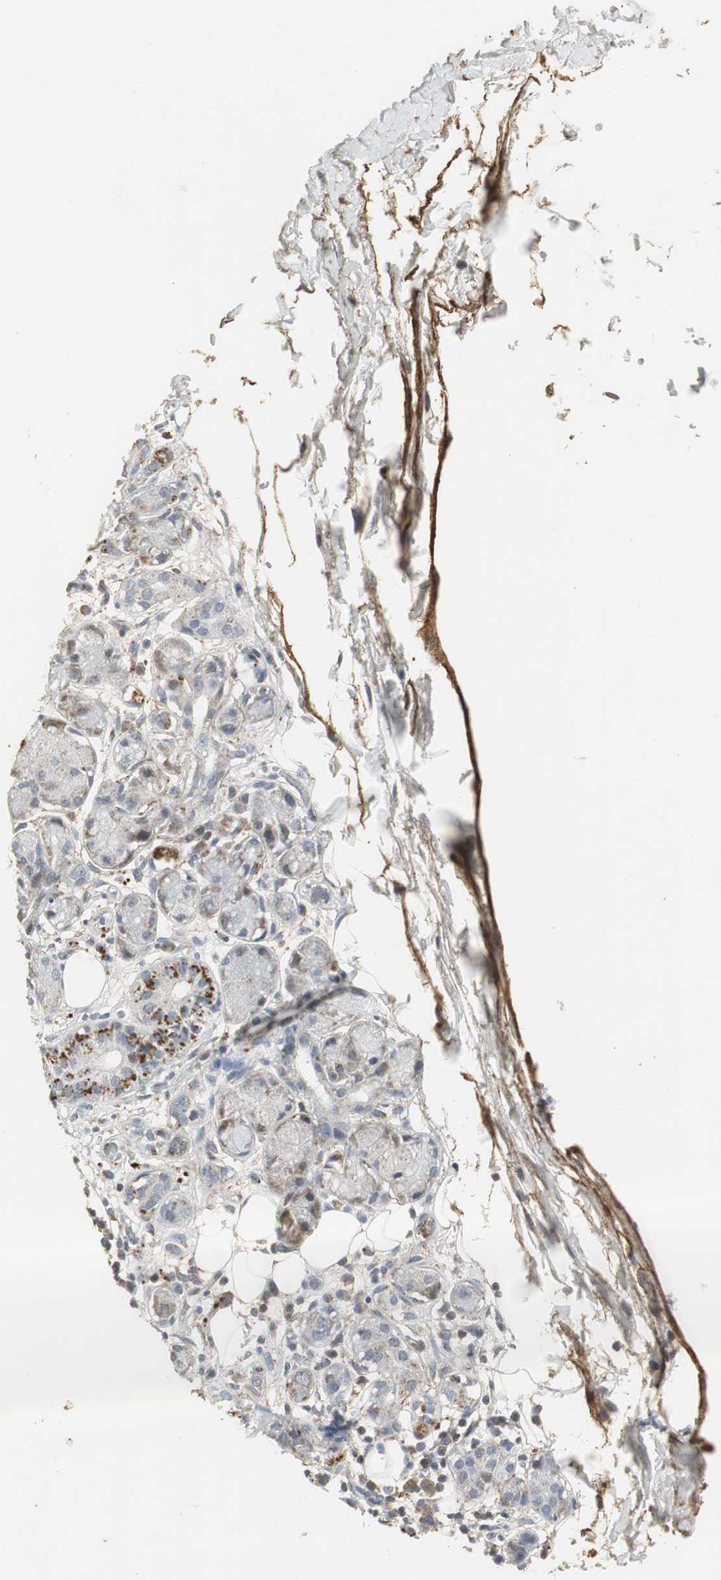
{"staining": {"intensity": "weak", "quantity": ">75%", "location": "cytoplasmic/membranous"}, "tissue": "adipose tissue", "cell_type": "Adipocytes", "image_type": "normal", "snomed": [{"axis": "morphology", "description": "Normal tissue, NOS"}, {"axis": "morphology", "description": "Inflammation, NOS"}, {"axis": "topography", "description": "Vascular tissue"}, {"axis": "topography", "description": "Salivary gland"}], "caption": "Benign adipose tissue shows weak cytoplasmic/membranous staining in approximately >75% of adipocytes, visualized by immunohistochemistry.", "gene": "DNAJB4", "patient": {"sex": "female", "age": 75}}